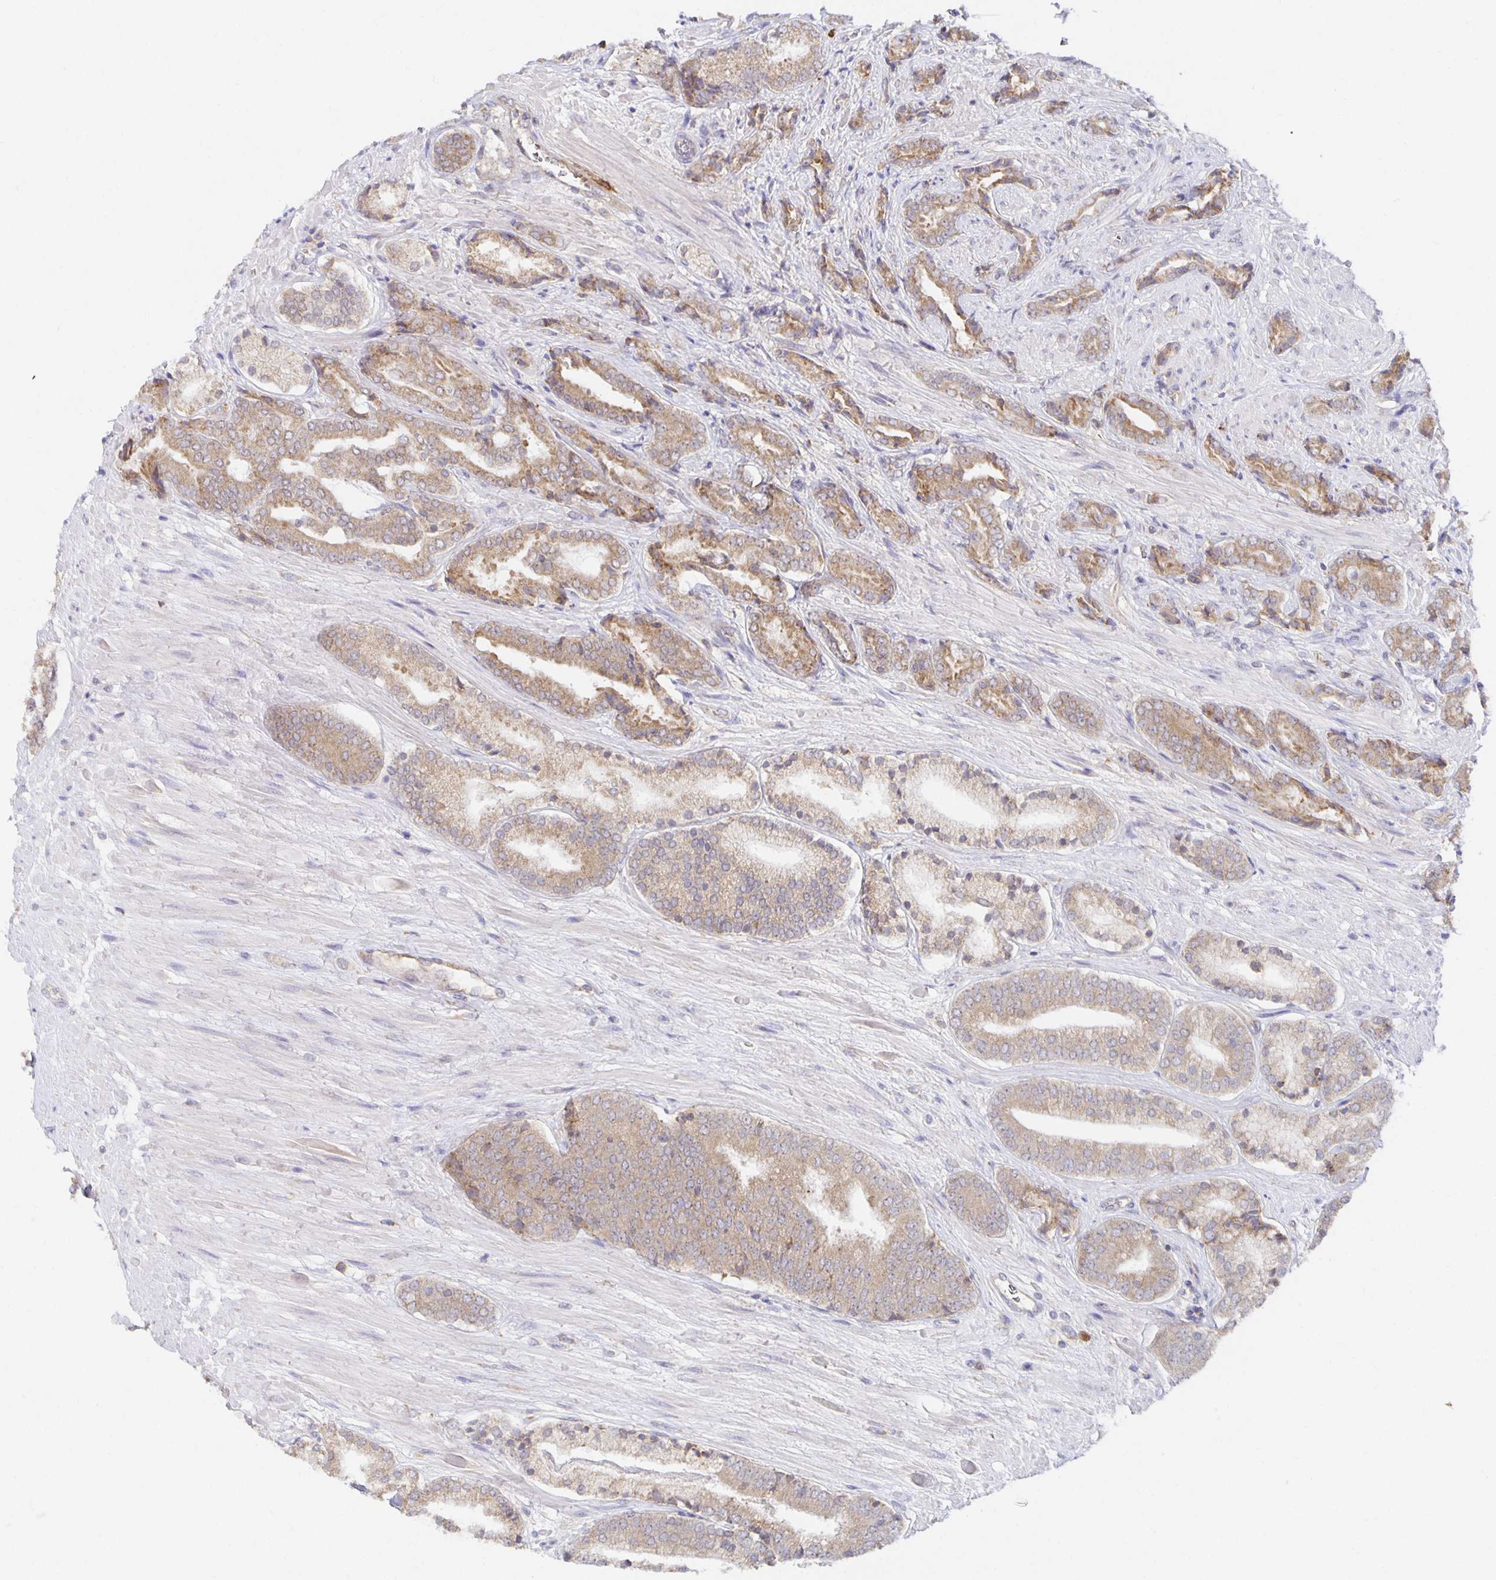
{"staining": {"intensity": "weak", "quantity": ">75%", "location": "cytoplasmic/membranous"}, "tissue": "prostate cancer", "cell_type": "Tumor cells", "image_type": "cancer", "snomed": [{"axis": "morphology", "description": "Adenocarcinoma, High grade"}, {"axis": "topography", "description": "Prostate"}], "caption": "Adenocarcinoma (high-grade) (prostate) tissue displays weak cytoplasmic/membranous expression in approximately >75% of tumor cells, visualized by immunohistochemistry. (Stains: DAB in brown, nuclei in blue, Microscopy: brightfield microscopy at high magnification).", "gene": "BAD", "patient": {"sex": "male", "age": 56}}